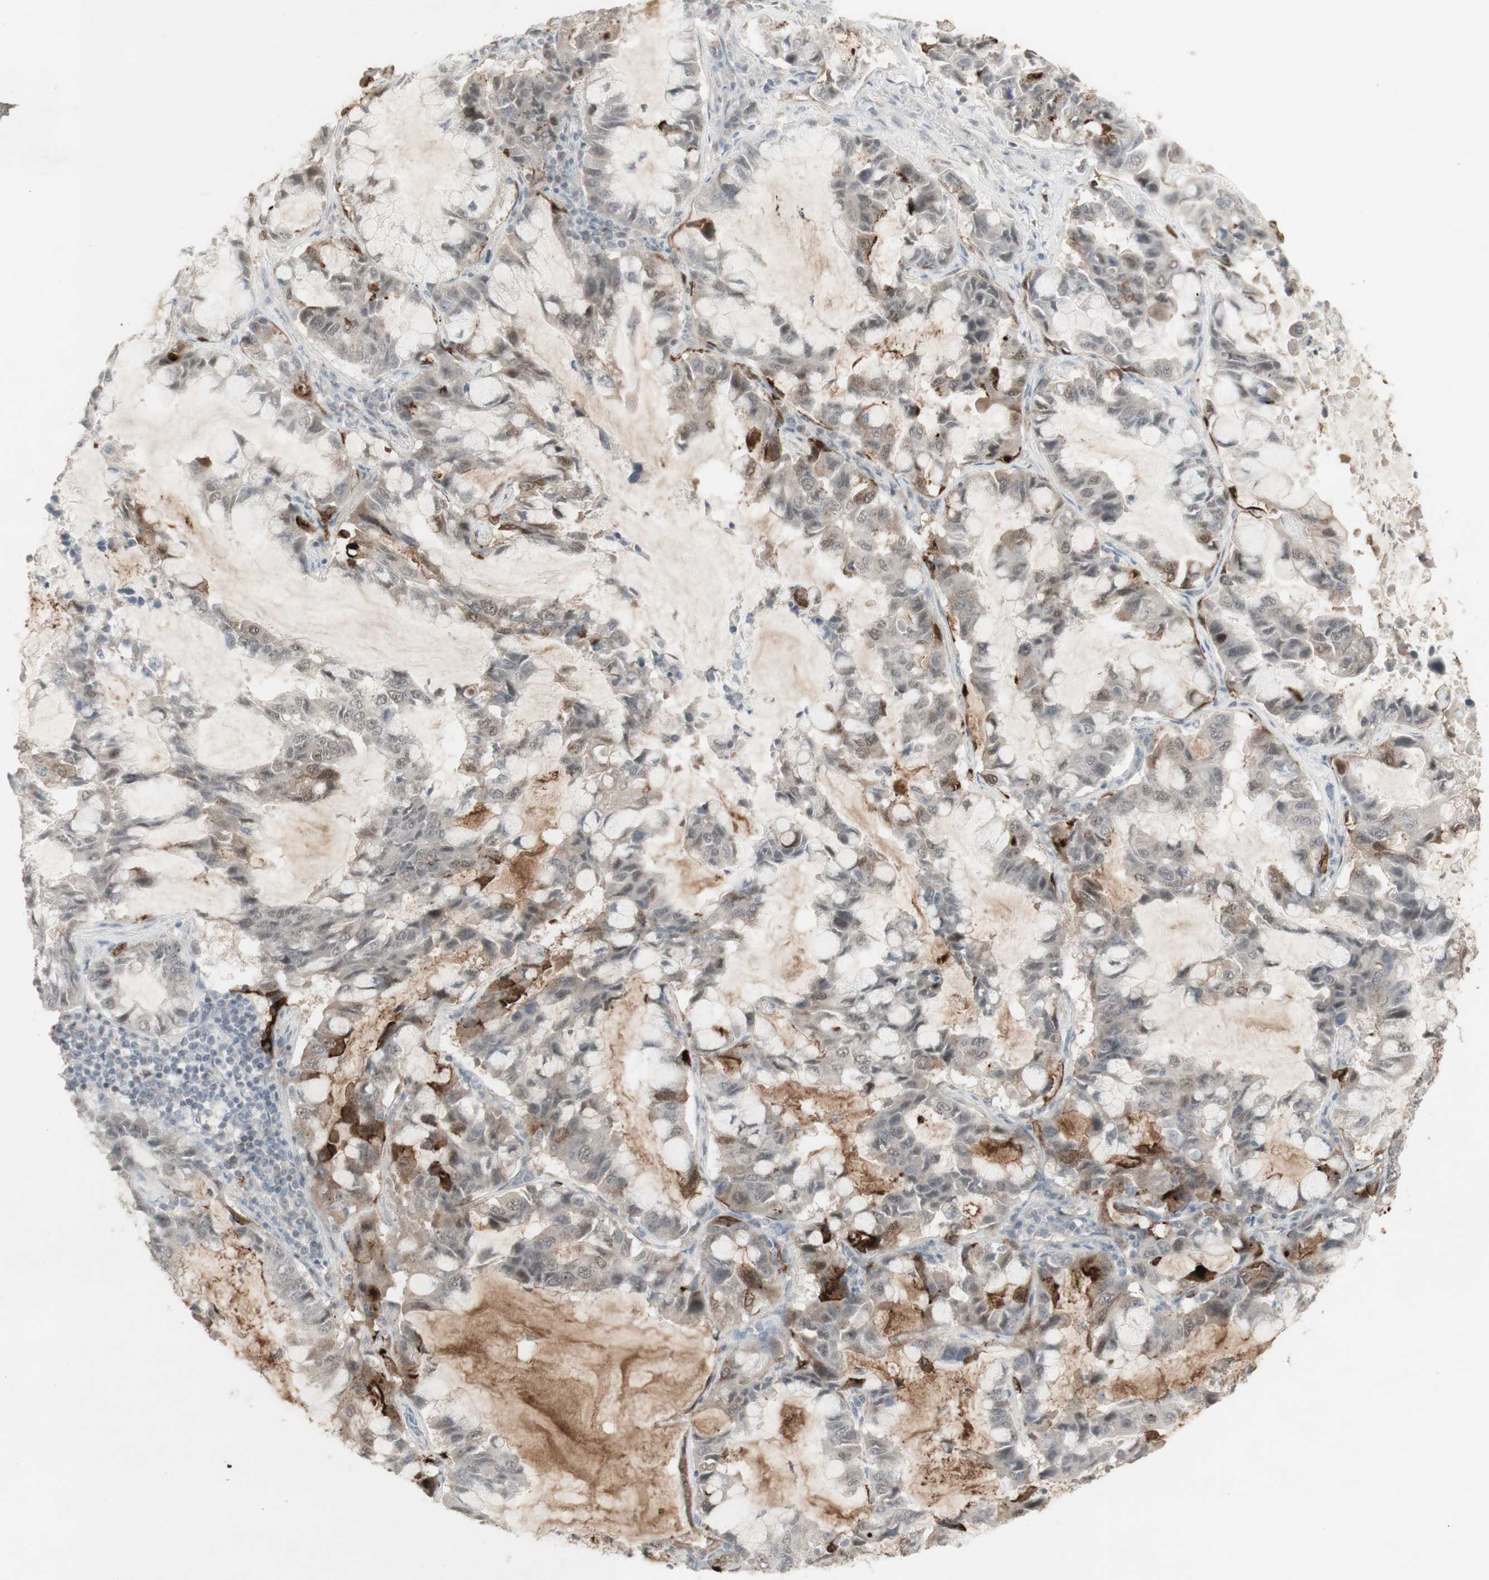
{"staining": {"intensity": "moderate", "quantity": "<25%", "location": "cytoplasmic/membranous"}, "tissue": "lung cancer", "cell_type": "Tumor cells", "image_type": "cancer", "snomed": [{"axis": "morphology", "description": "Adenocarcinoma, NOS"}, {"axis": "topography", "description": "Lung"}], "caption": "A histopathology image of human lung adenocarcinoma stained for a protein reveals moderate cytoplasmic/membranous brown staining in tumor cells.", "gene": "C1orf116", "patient": {"sex": "male", "age": 64}}